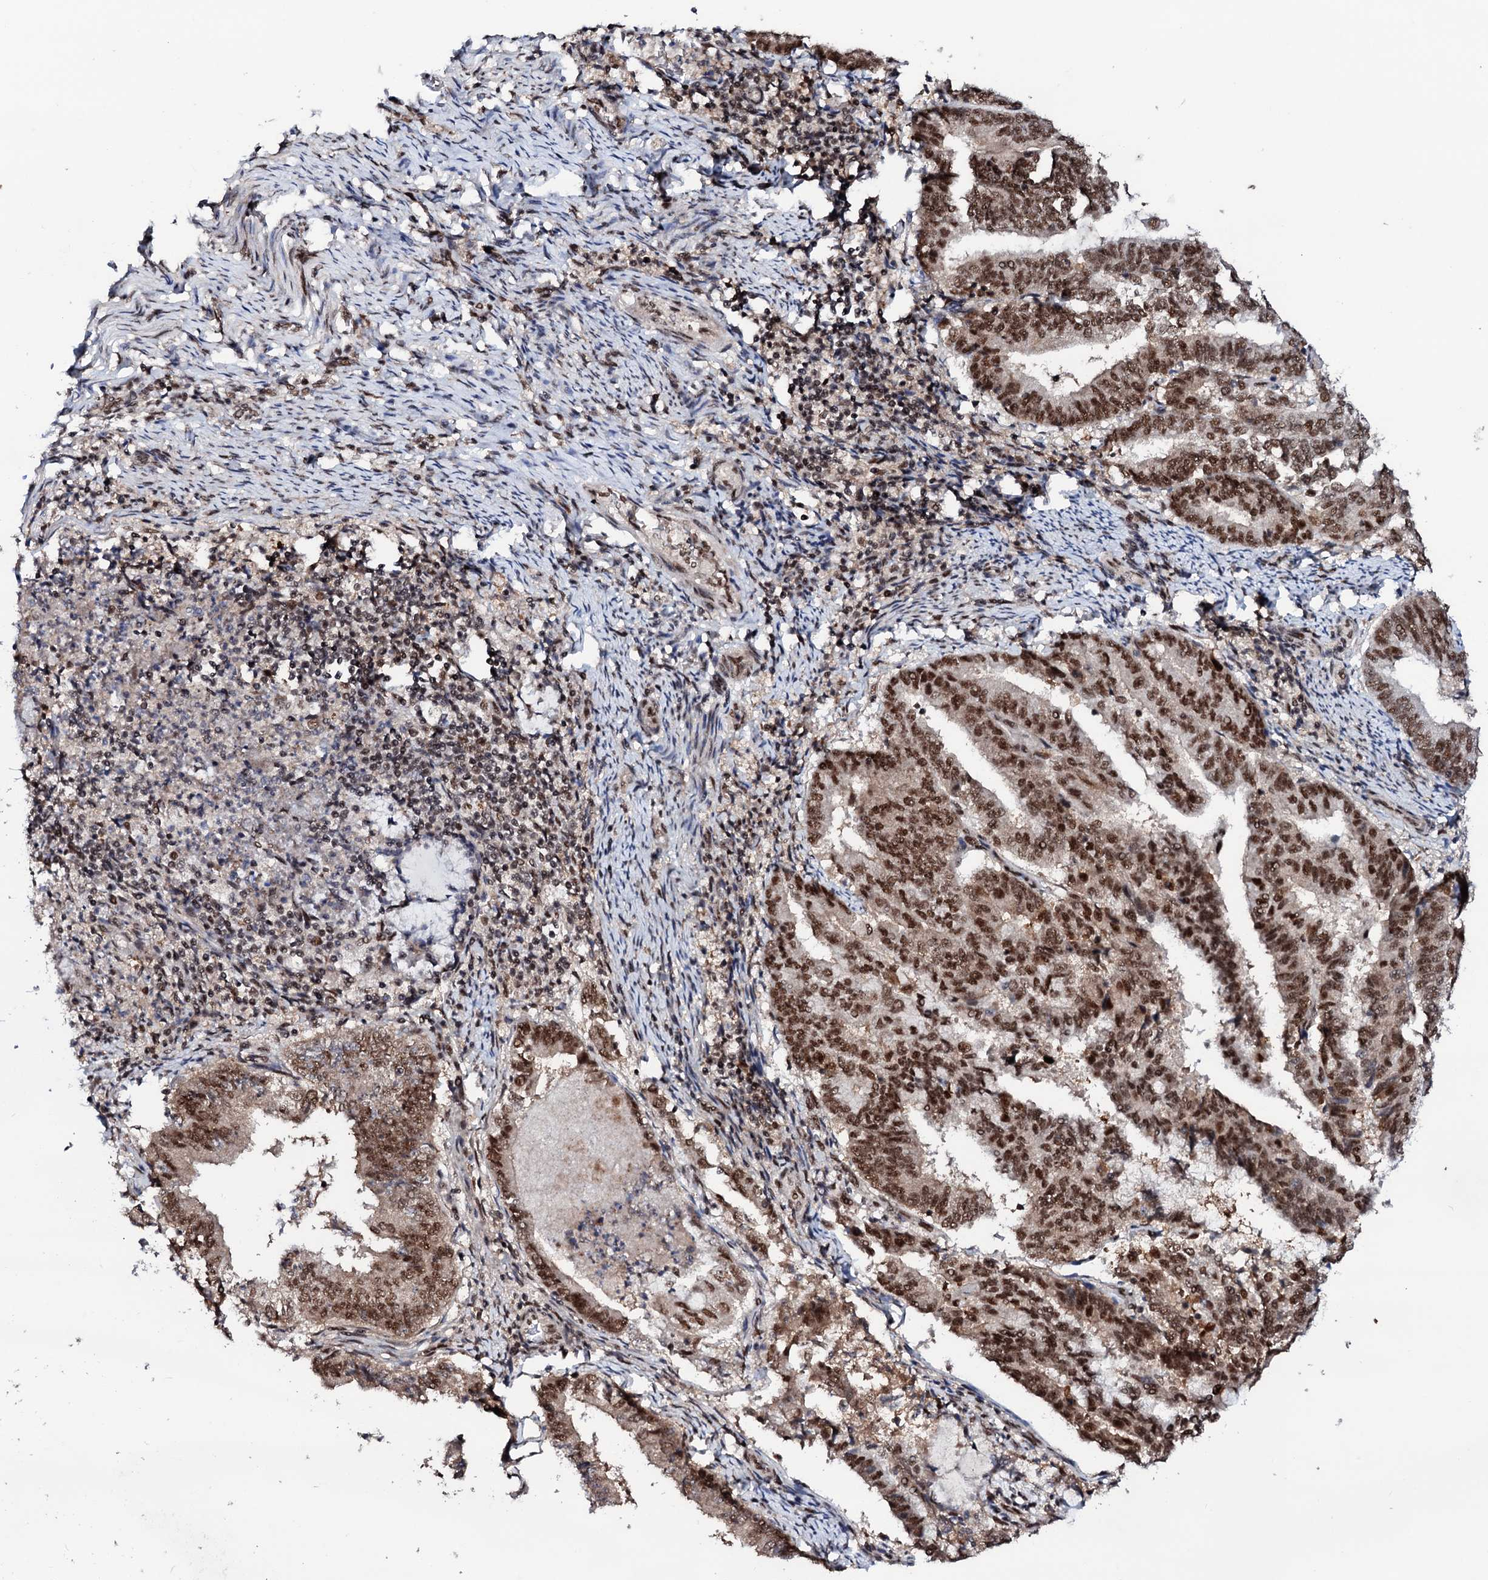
{"staining": {"intensity": "moderate", "quantity": ">75%", "location": "nuclear"}, "tissue": "endometrial cancer", "cell_type": "Tumor cells", "image_type": "cancer", "snomed": [{"axis": "morphology", "description": "Adenocarcinoma, NOS"}, {"axis": "topography", "description": "Endometrium"}], "caption": "Approximately >75% of tumor cells in endometrial cancer show moderate nuclear protein staining as visualized by brown immunohistochemical staining.", "gene": "PRPF18", "patient": {"sex": "female", "age": 80}}